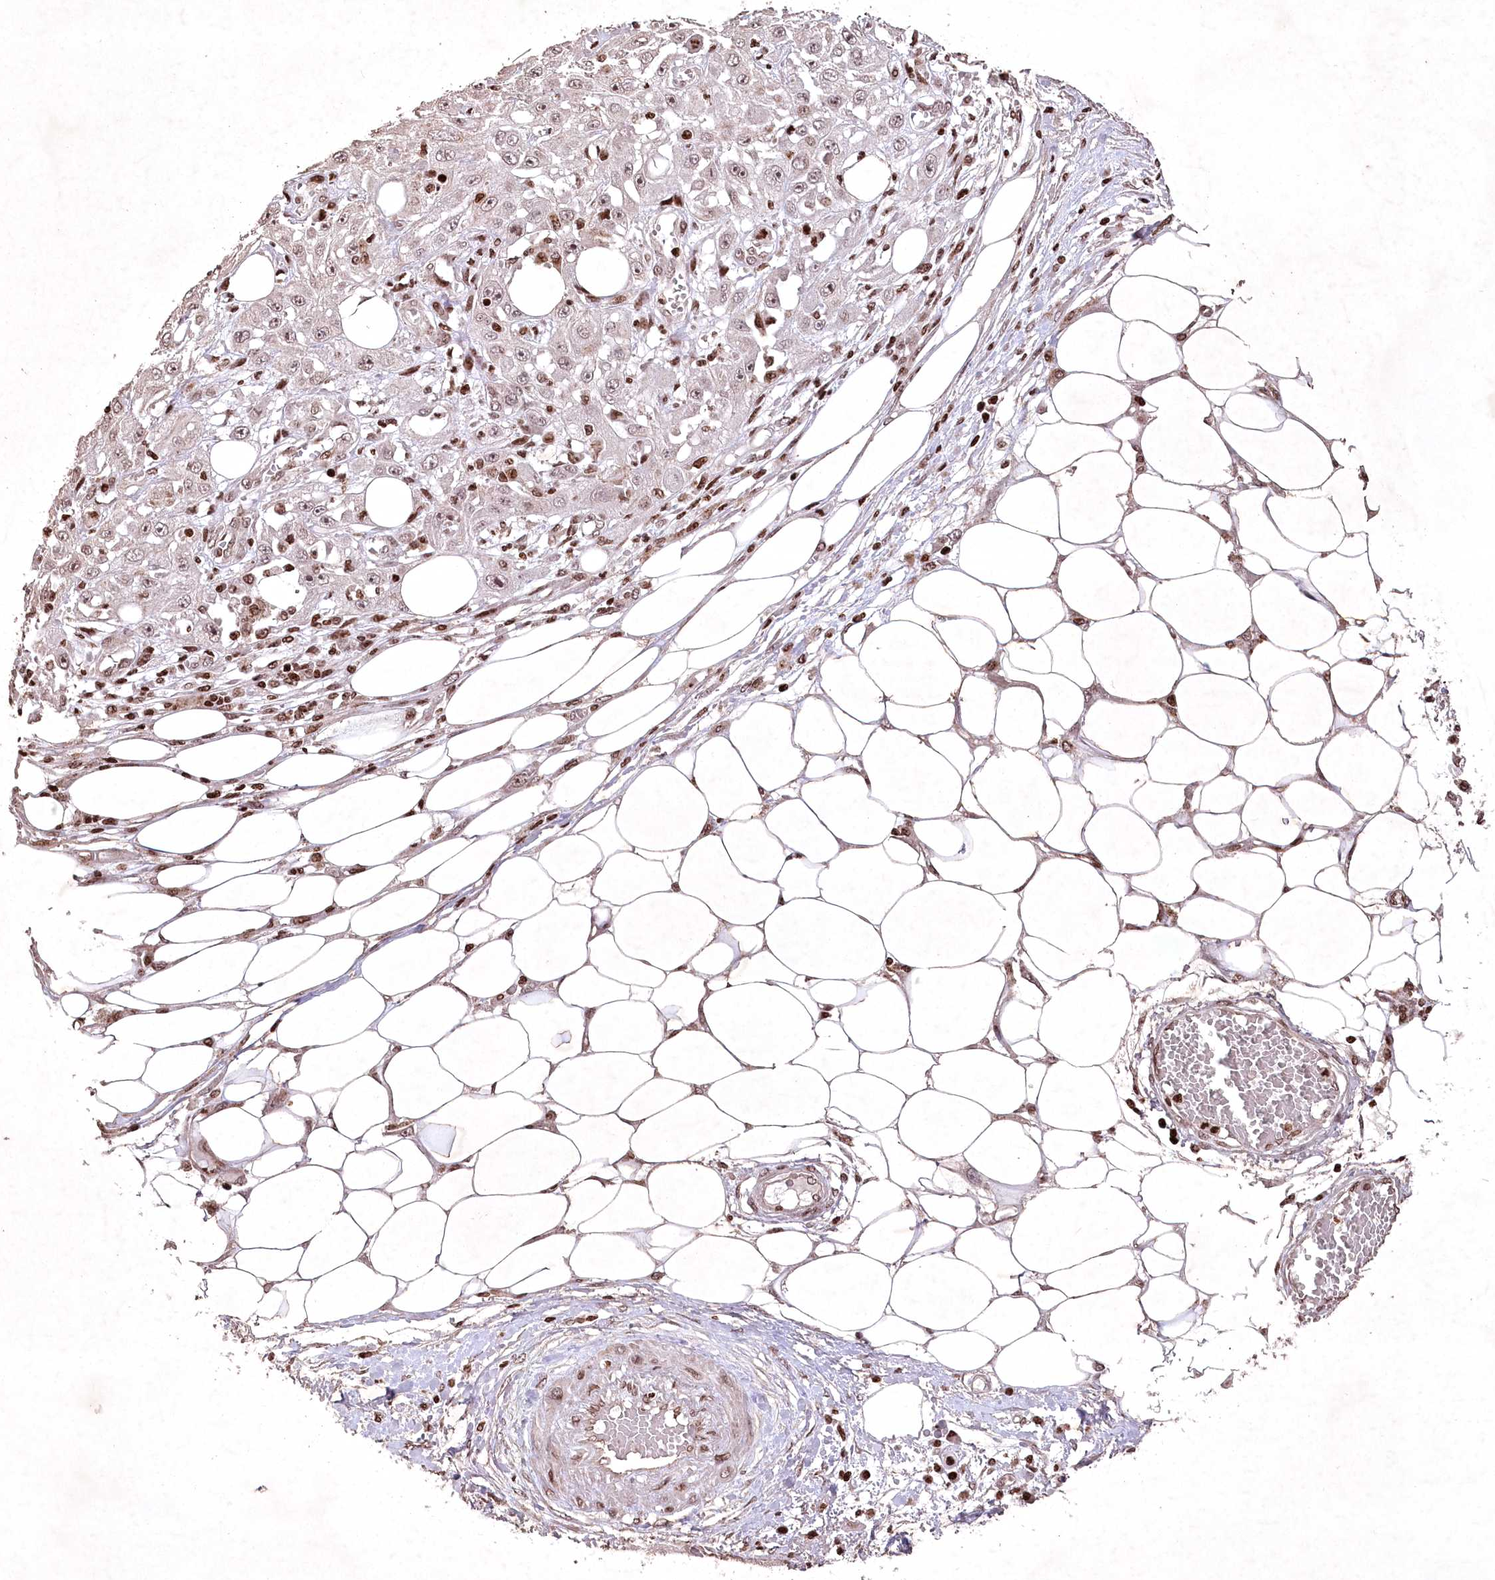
{"staining": {"intensity": "weak", "quantity": ">75%", "location": "nuclear"}, "tissue": "skin cancer", "cell_type": "Tumor cells", "image_type": "cancer", "snomed": [{"axis": "morphology", "description": "Squamous cell carcinoma, NOS"}, {"axis": "morphology", "description": "Squamous cell carcinoma, metastatic, NOS"}, {"axis": "topography", "description": "Skin"}, {"axis": "topography", "description": "Lymph node"}], "caption": "Skin cancer (metastatic squamous cell carcinoma) stained for a protein displays weak nuclear positivity in tumor cells.", "gene": "CCSER2", "patient": {"sex": "male", "age": 75}}